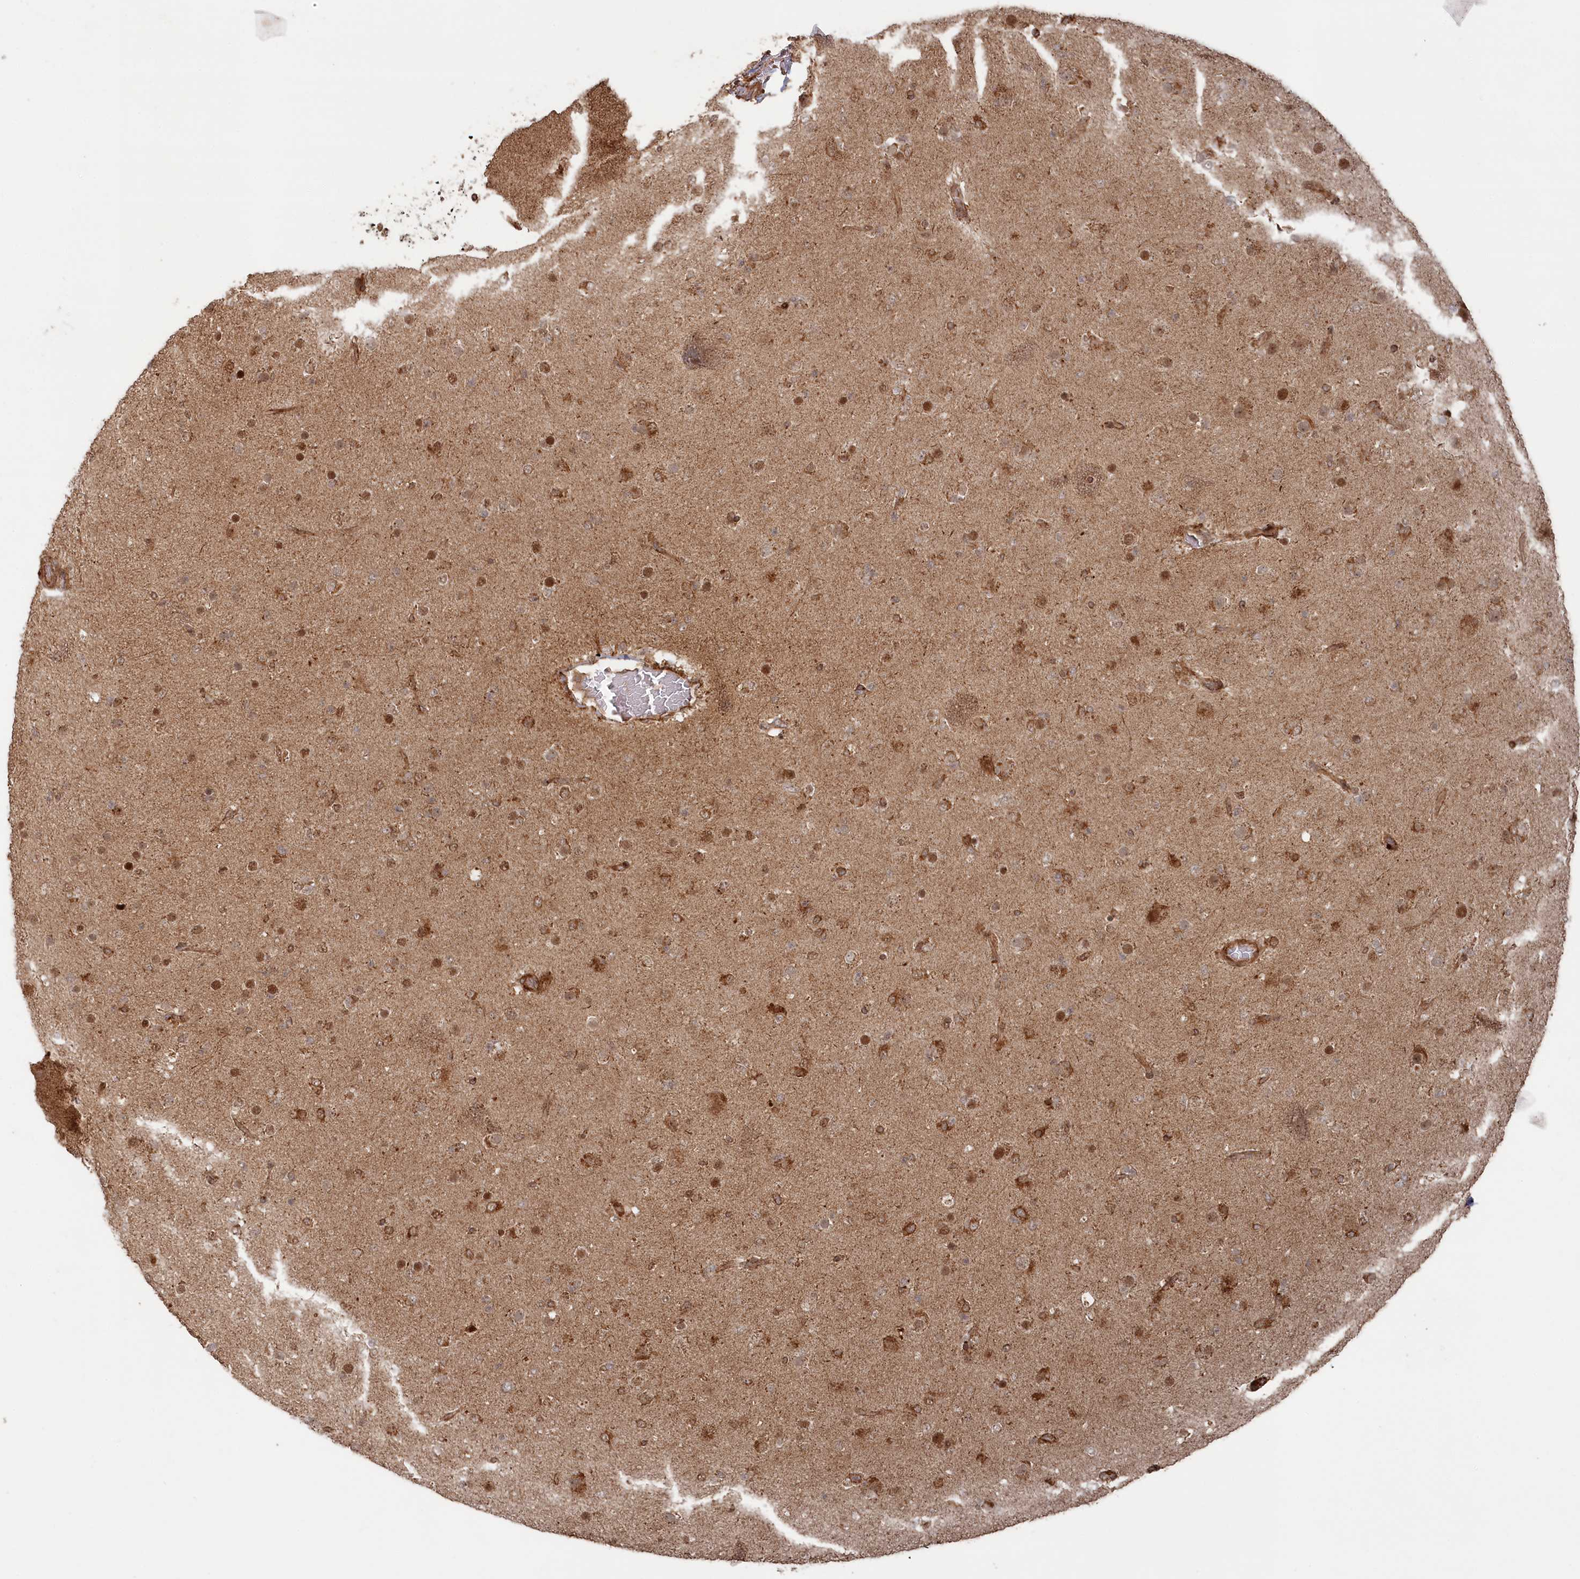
{"staining": {"intensity": "moderate", "quantity": ">75%", "location": "cytoplasmic/membranous,nuclear"}, "tissue": "glioma", "cell_type": "Tumor cells", "image_type": "cancer", "snomed": [{"axis": "morphology", "description": "Glioma, malignant, Low grade"}, {"axis": "topography", "description": "Brain"}], "caption": "This micrograph demonstrates immunohistochemistry staining of glioma, with medium moderate cytoplasmic/membranous and nuclear staining in approximately >75% of tumor cells.", "gene": "POLR3A", "patient": {"sex": "male", "age": 65}}